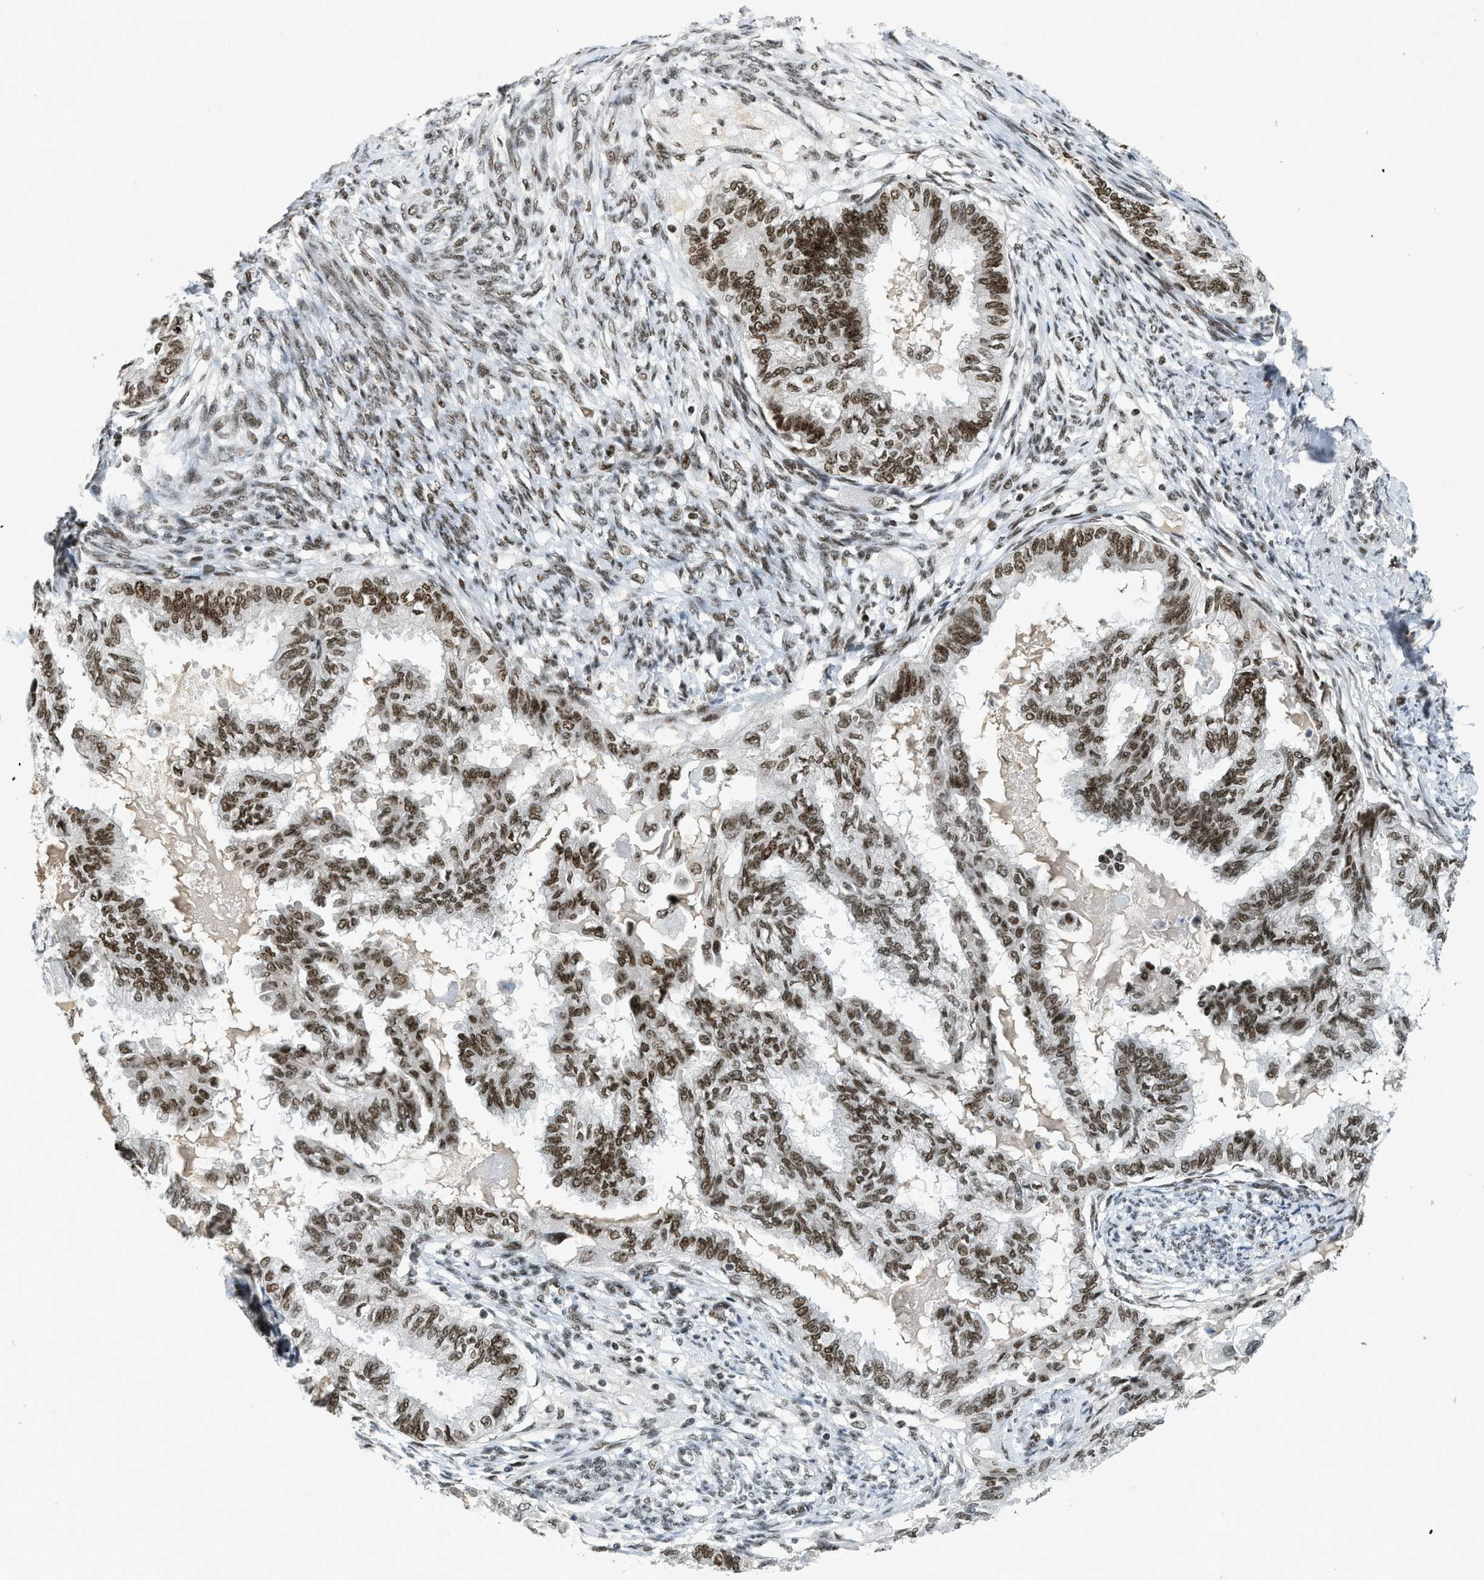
{"staining": {"intensity": "strong", "quantity": ">75%", "location": "nuclear"}, "tissue": "cervical cancer", "cell_type": "Tumor cells", "image_type": "cancer", "snomed": [{"axis": "morphology", "description": "Normal tissue, NOS"}, {"axis": "morphology", "description": "Adenocarcinoma, NOS"}, {"axis": "topography", "description": "Cervix"}, {"axis": "topography", "description": "Endometrium"}], "caption": "The histopathology image exhibits staining of adenocarcinoma (cervical), revealing strong nuclear protein expression (brown color) within tumor cells.", "gene": "URB1", "patient": {"sex": "female", "age": 86}}